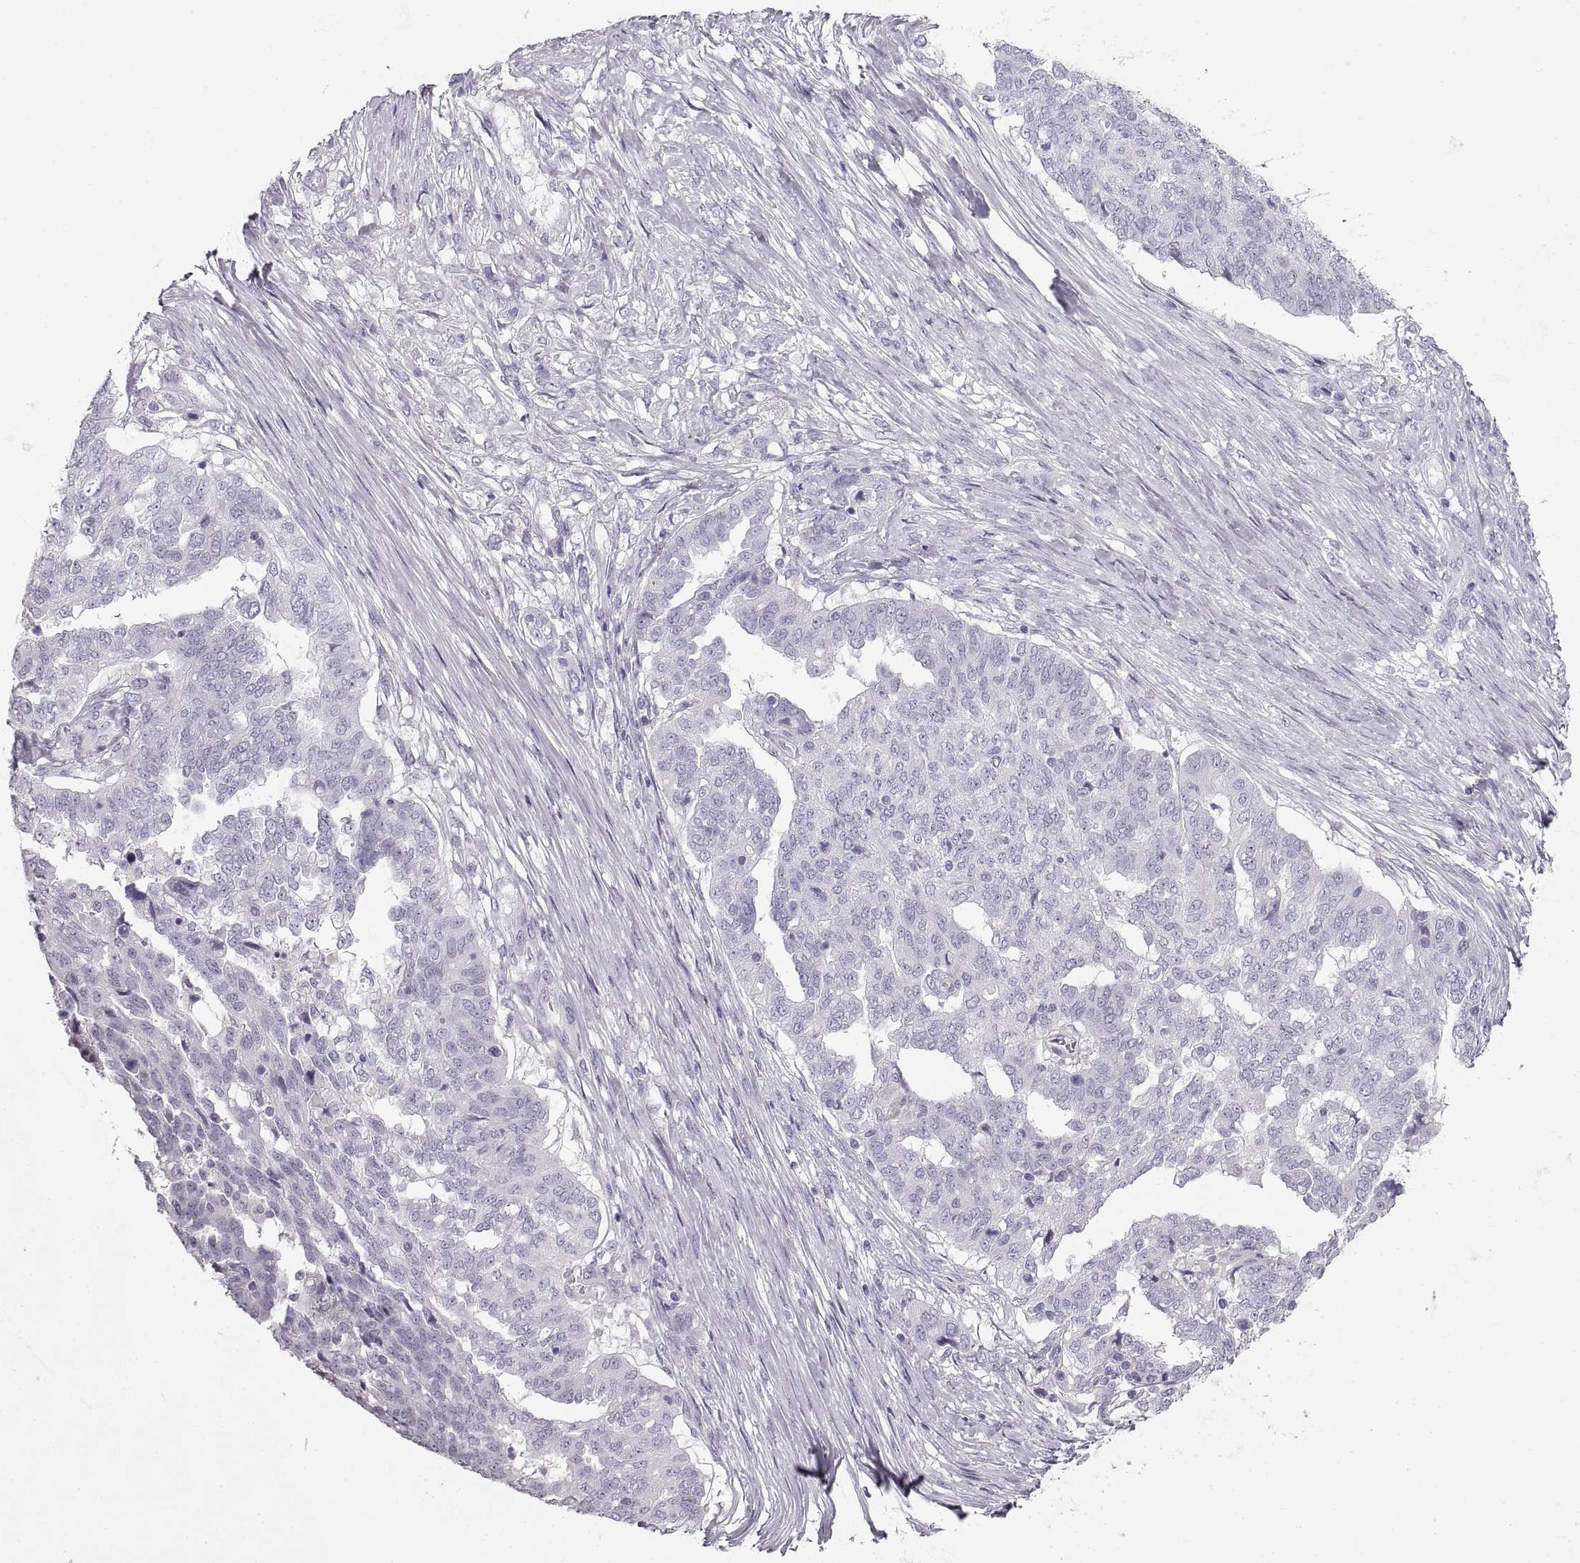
{"staining": {"intensity": "negative", "quantity": "none", "location": "none"}, "tissue": "ovarian cancer", "cell_type": "Tumor cells", "image_type": "cancer", "snomed": [{"axis": "morphology", "description": "Cystadenocarcinoma, serous, NOS"}, {"axis": "topography", "description": "Ovary"}], "caption": "This is a image of immunohistochemistry staining of ovarian serous cystadenocarcinoma, which shows no expression in tumor cells.", "gene": "CRYAA", "patient": {"sex": "female", "age": 67}}